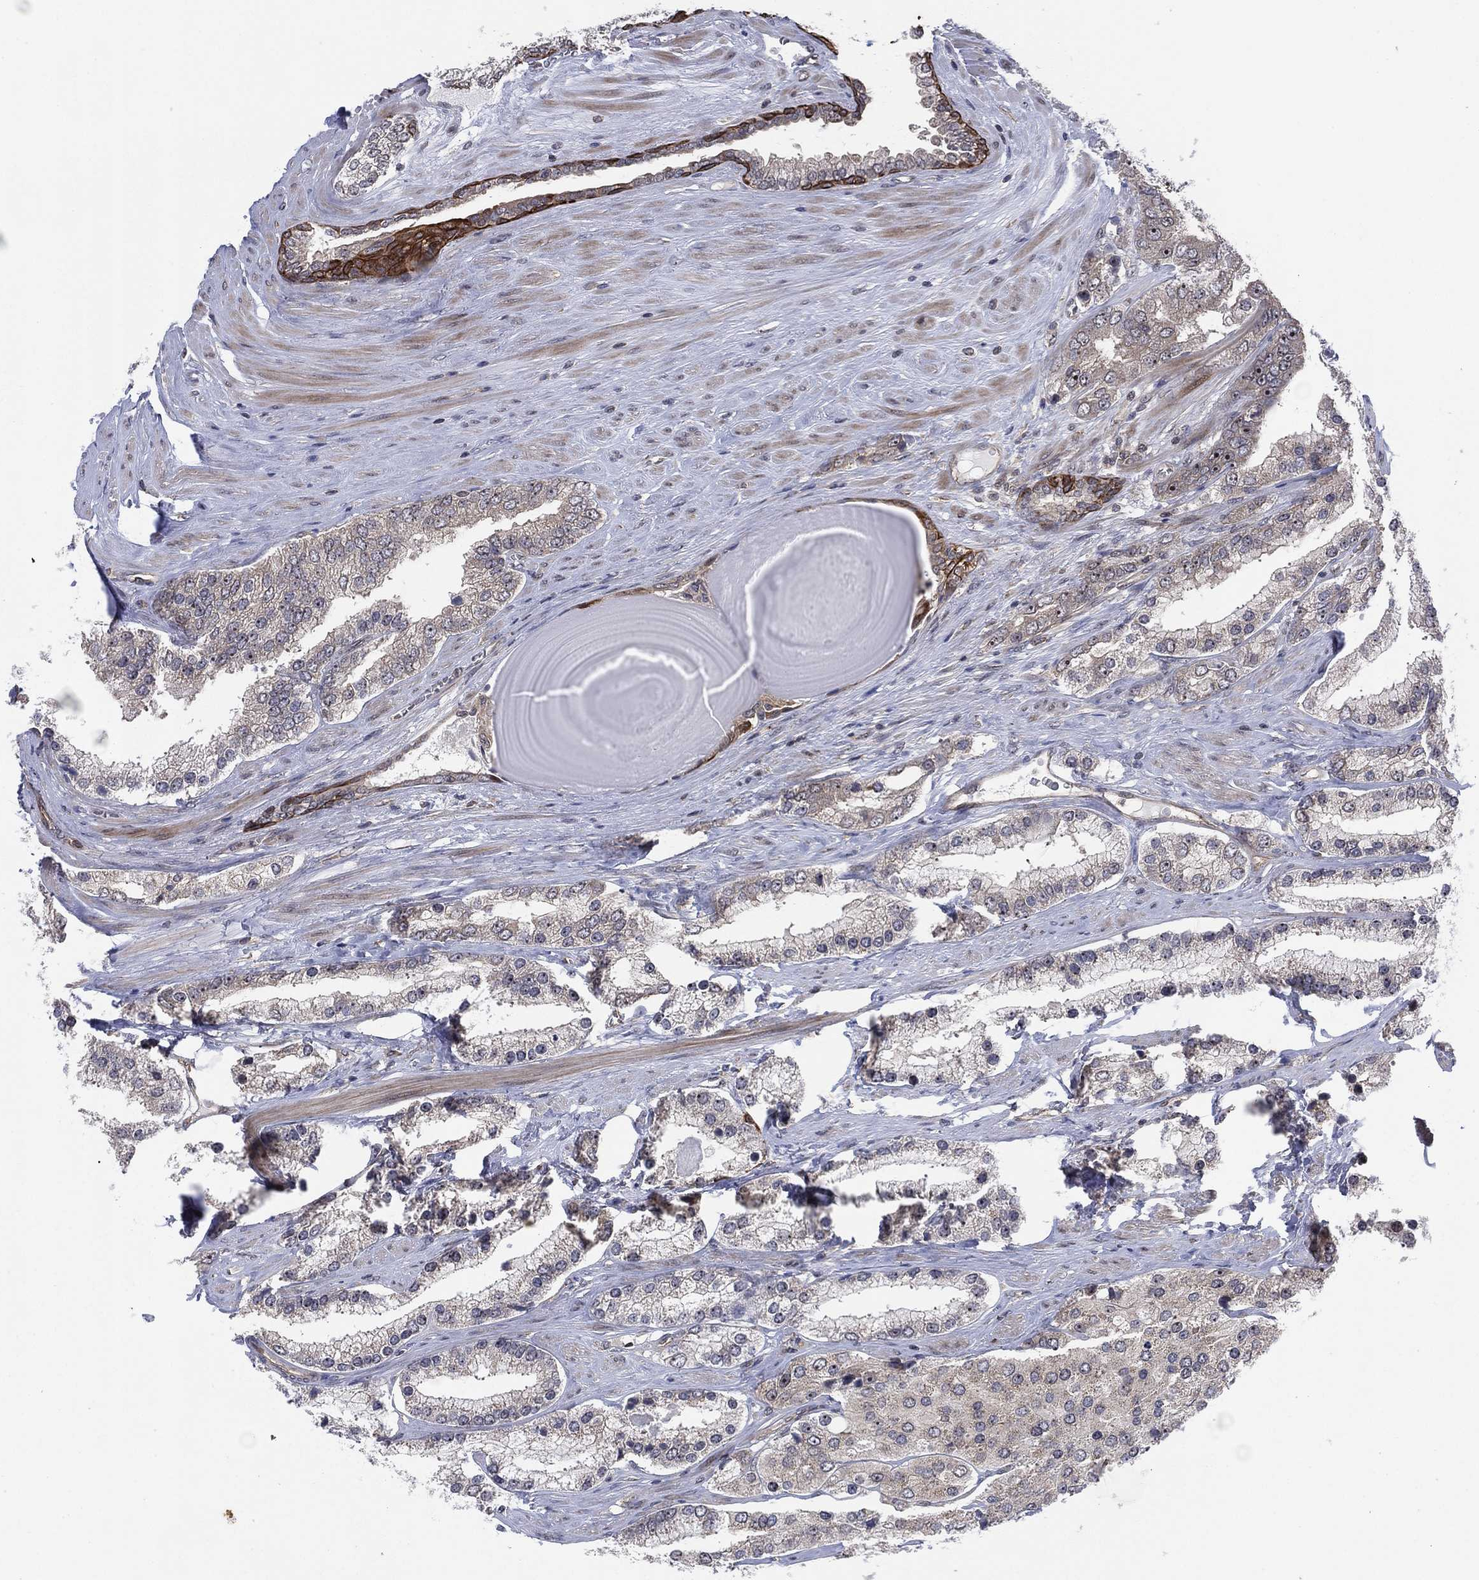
{"staining": {"intensity": "weak", "quantity": "<25%", "location": "cytoplasmic/membranous,nuclear"}, "tissue": "prostate cancer", "cell_type": "Tumor cells", "image_type": "cancer", "snomed": [{"axis": "morphology", "description": "Adenocarcinoma, Low grade"}, {"axis": "topography", "description": "Prostate"}], "caption": "An image of low-grade adenocarcinoma (prostate) stained for a protein demonstrates no brown staining in tumor cells.", "gene": "TMCO1", "patient": {"sex": "male", "age": 69}}